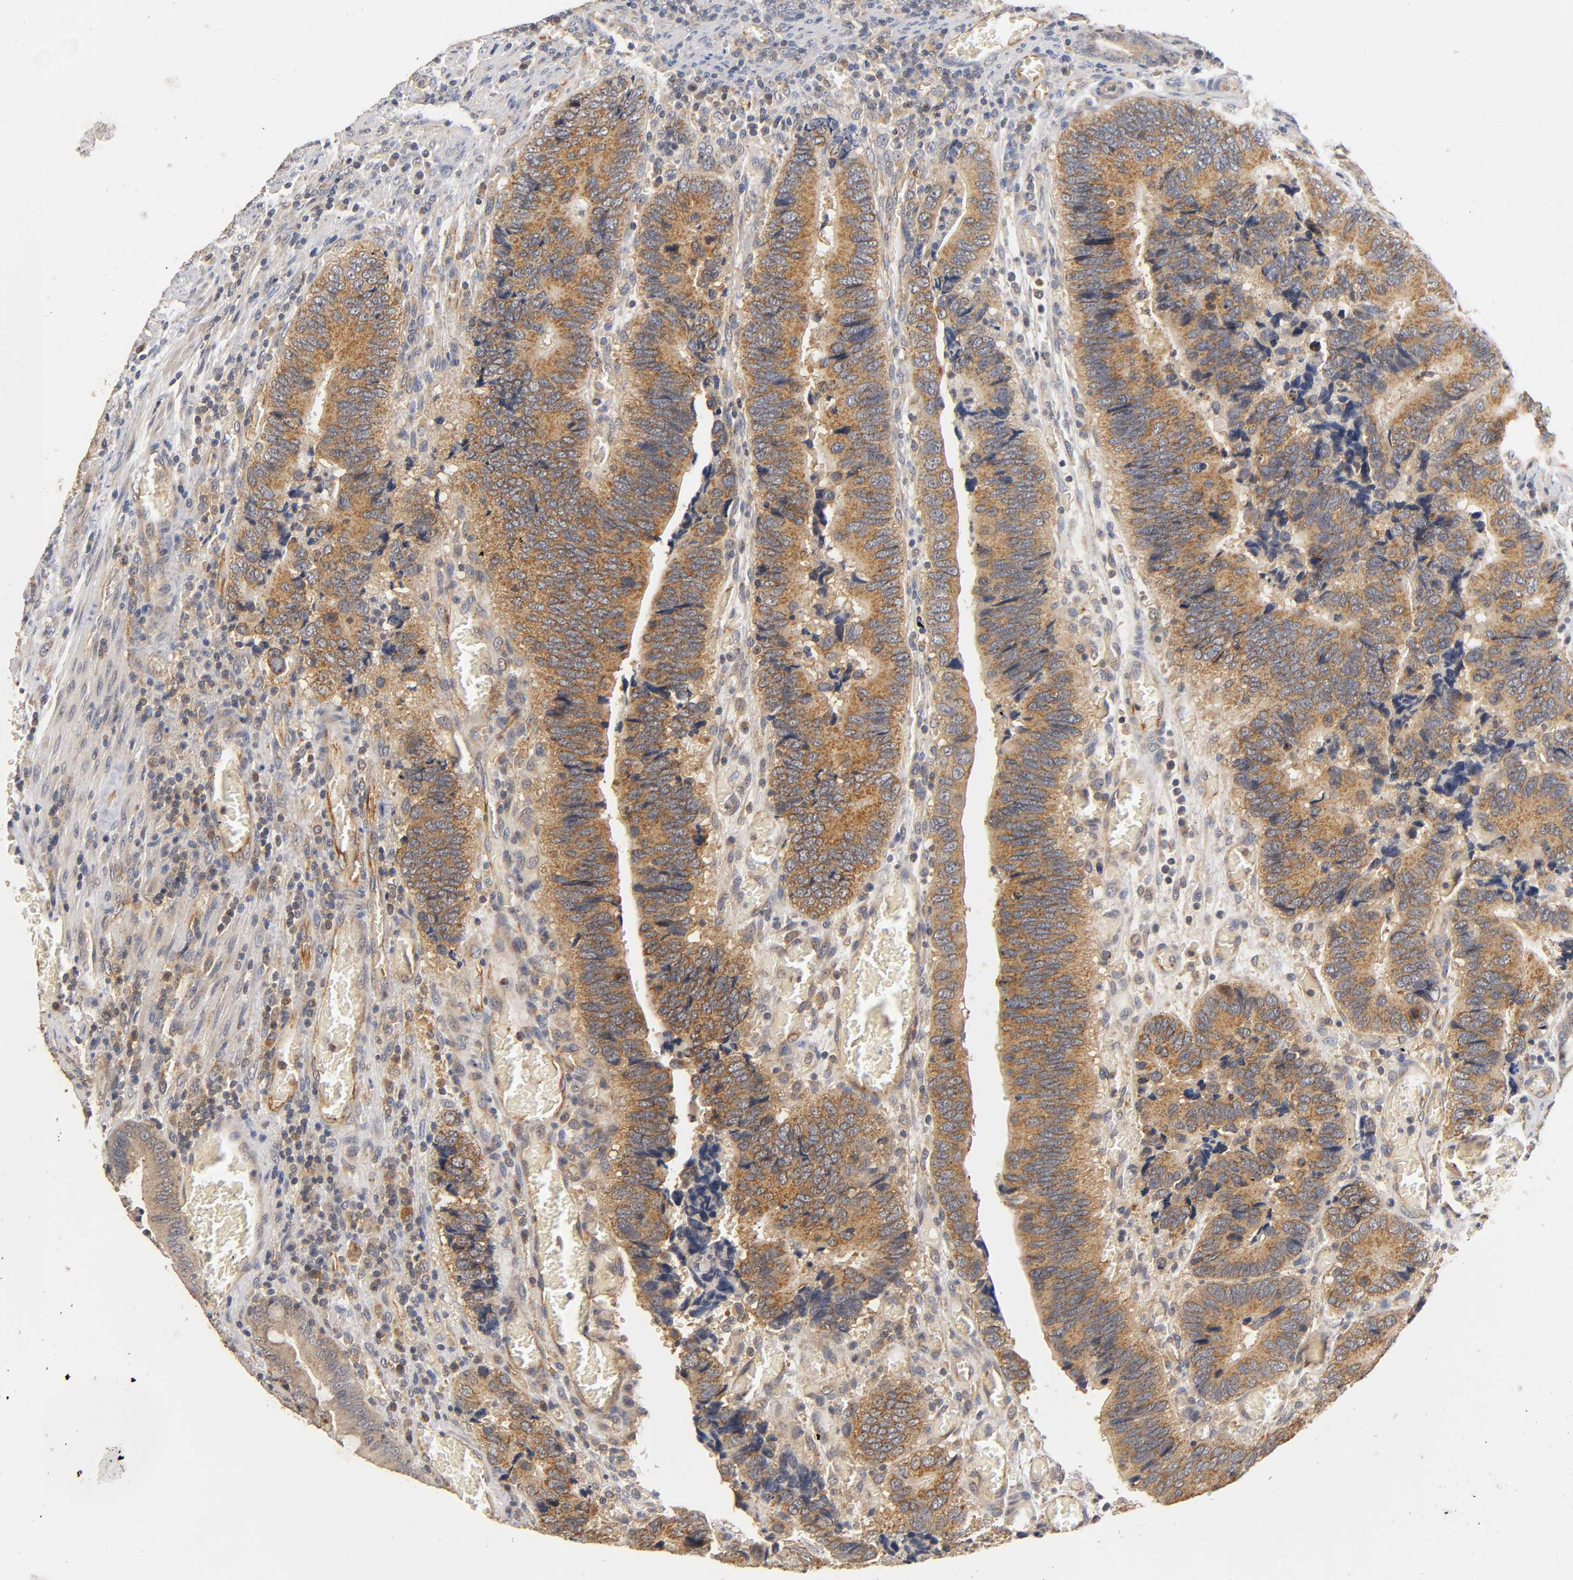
{"staining": {"intensity": "strong", "quantity": ">75%", "location": "cytoplasmic/membranous"}, "tissue": "colorectal cancer", "cell_type": "Tumor cells", "image_type": "cancer", "snomed": [{"axis": "morphology", "description": "Adenocarcinoma, NOS"}, {"axis": "topography", "description": "Colon"}], "caption": "Approximately >75% of tumor cells in human colorectal cancer (adenocarcinoma) display strong cytoplasmic/membranous protein expression as visualized by brown immunohistochemical staining.", "gene": "SCAP", "patient": {"sex": "male", "age": 72}}